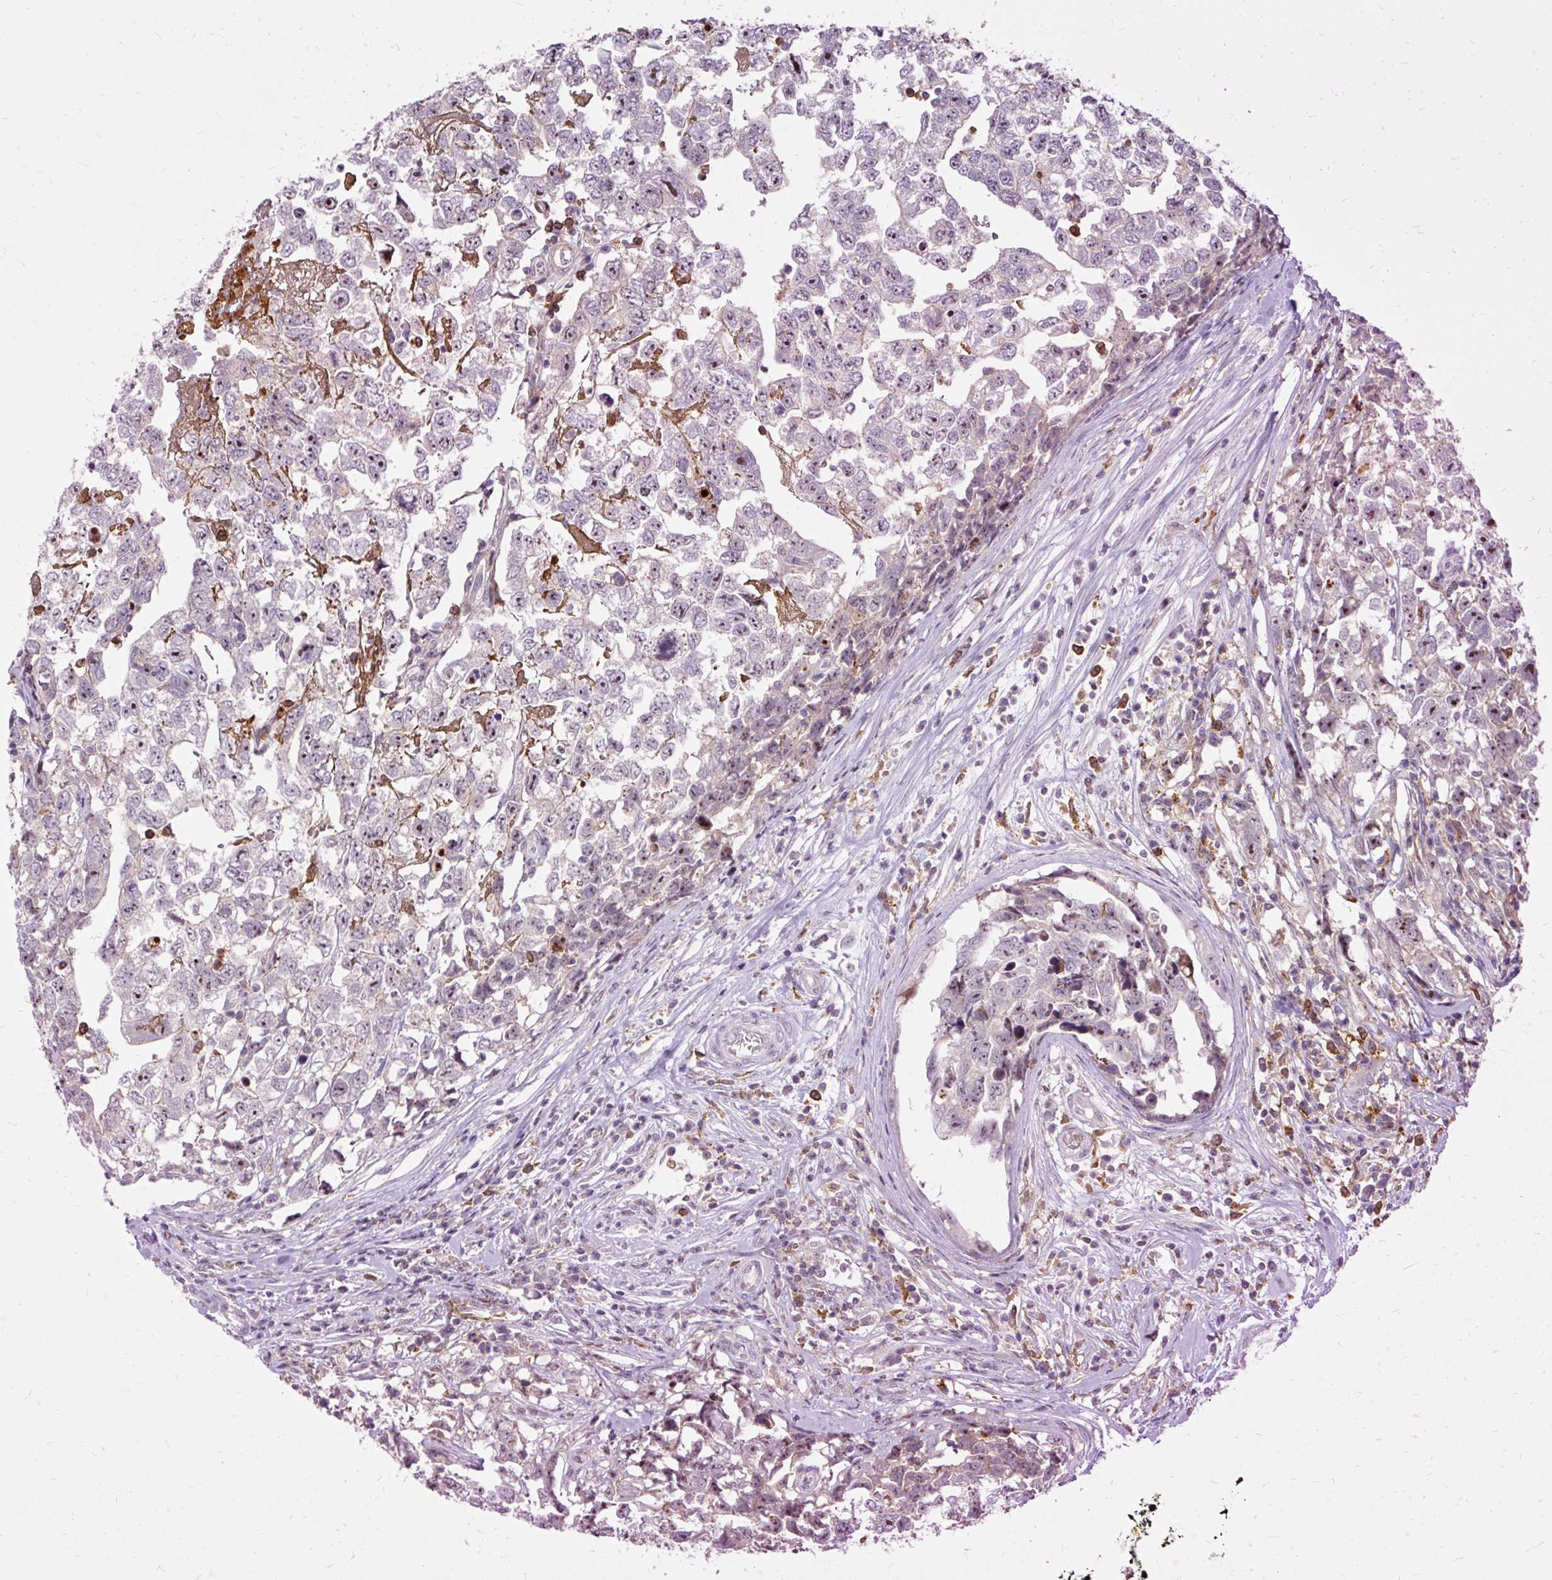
{"staining": {"intensity": "negative", "quantity": "none", "location": "none"}, "tissue": "testis cancer", "cell_type": "Tumor cells", "image_type": "cancer", "snomed": [{"axis": "morphology", "description": "Carcinoma, Embryonal, NOS"}, {"axis": "topography", "description": "Testis"}], "caption": "This micrograph is of testis cancer (embryonal carcinoma) stained with immunohistochemistry to label a protein in brown with the nuclei are counter-stained blue. There is no positivity in tumor cells.", "gene": "CEBPZ", "patient": {"sex": "male", "age": 22}}